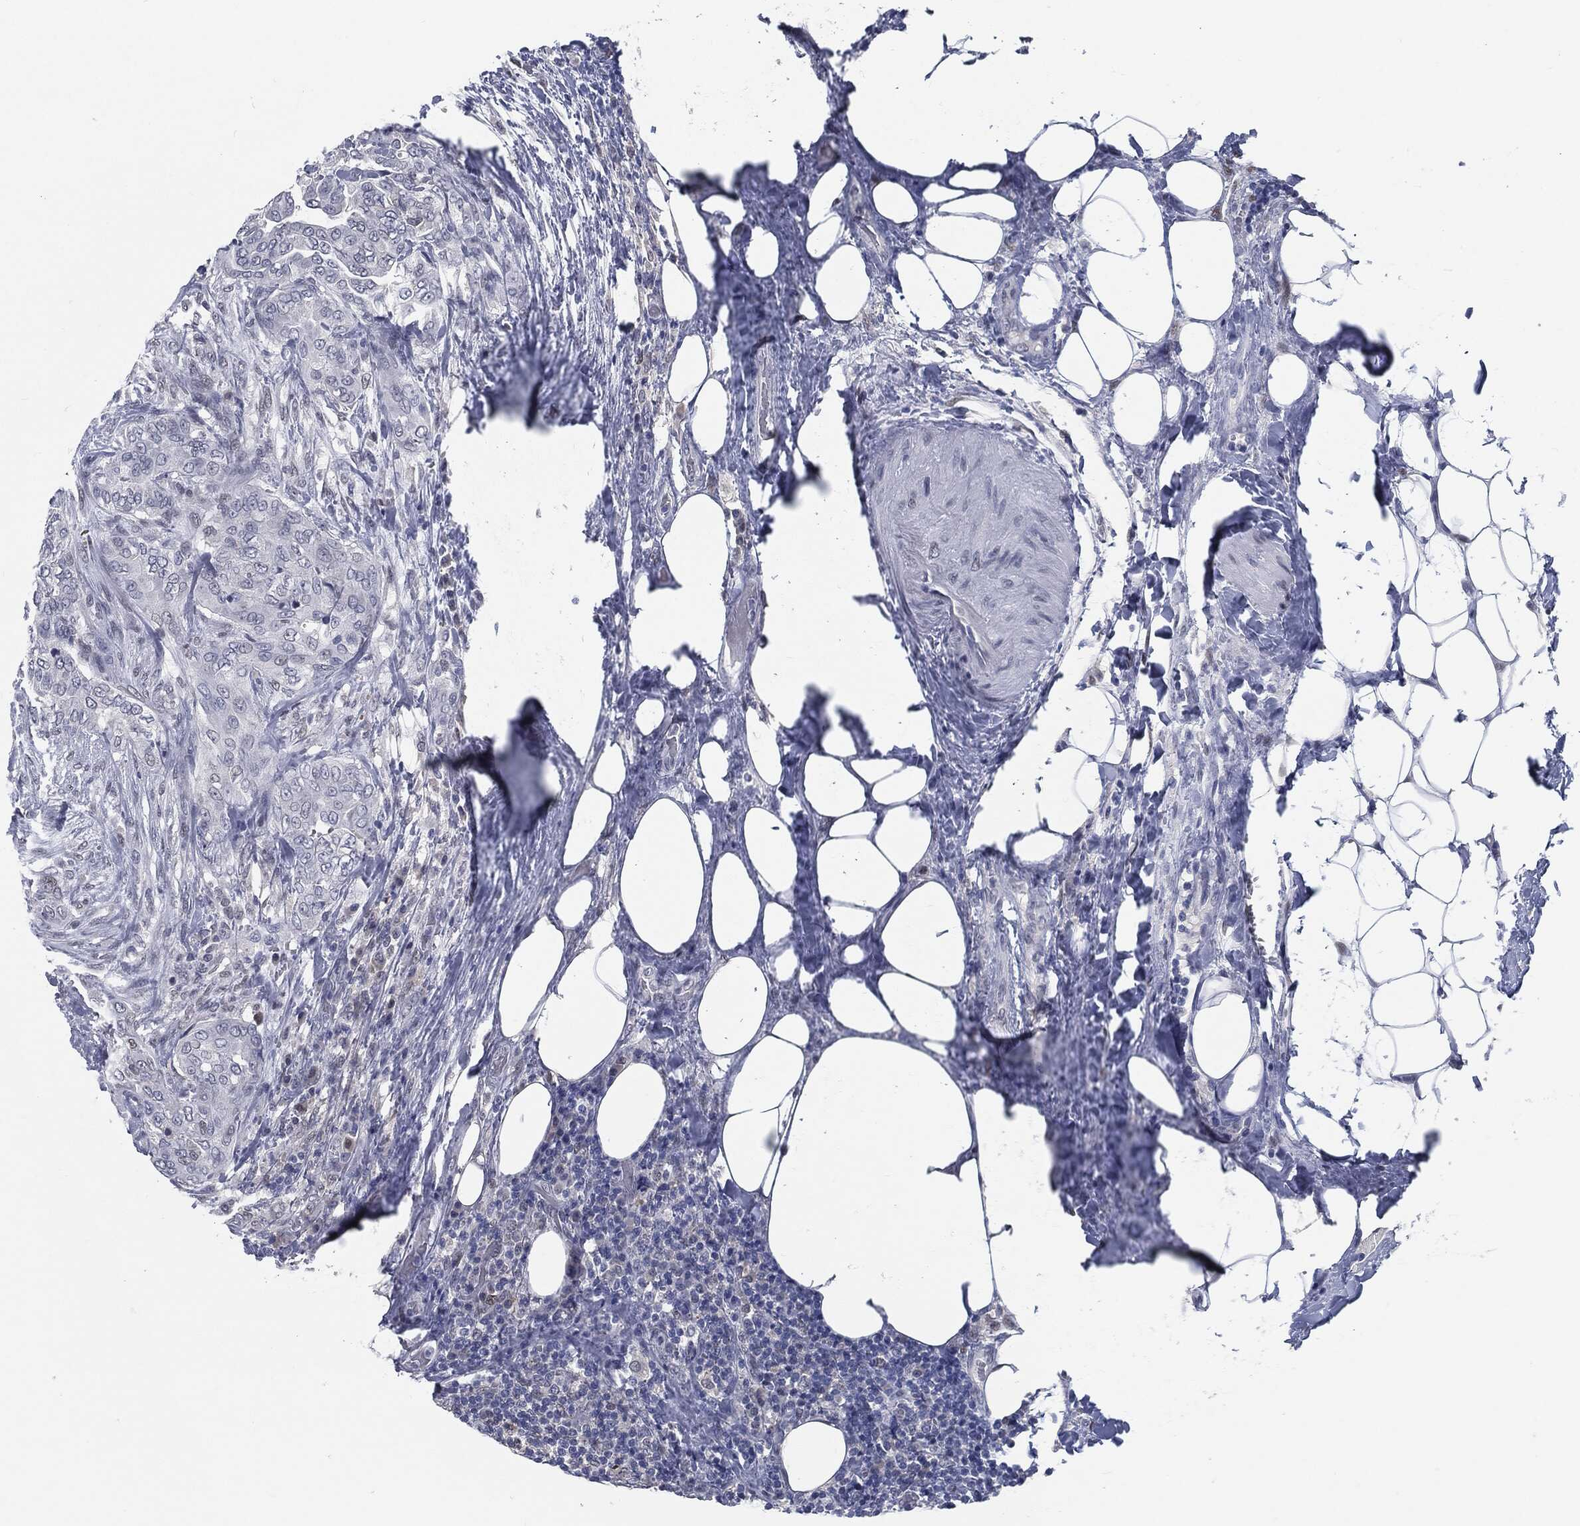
{"staining": {"intensity": "negative", "quantity": "none", "location": "none"}, "tissue": "thyroid cancer", "cell_type": "Tumor cells", "image_type": "cancer", "snomed": [{"axis": "morphology", "description": "Papillary adenocarcinoma, NOS"}, {"axis": "topography", "description": "Thyroid gland"}], "caption": "This is a photomicrograph of immunohistochemistry (IHC) staining of papillary adenocarcinoma (thyroid), which shows no expression in tumor cells. (Immunohistochemistry, brightfield microscopy, high magnification).", "gene": "PROM1", "patient": {"sex": "male", "age": 61}}